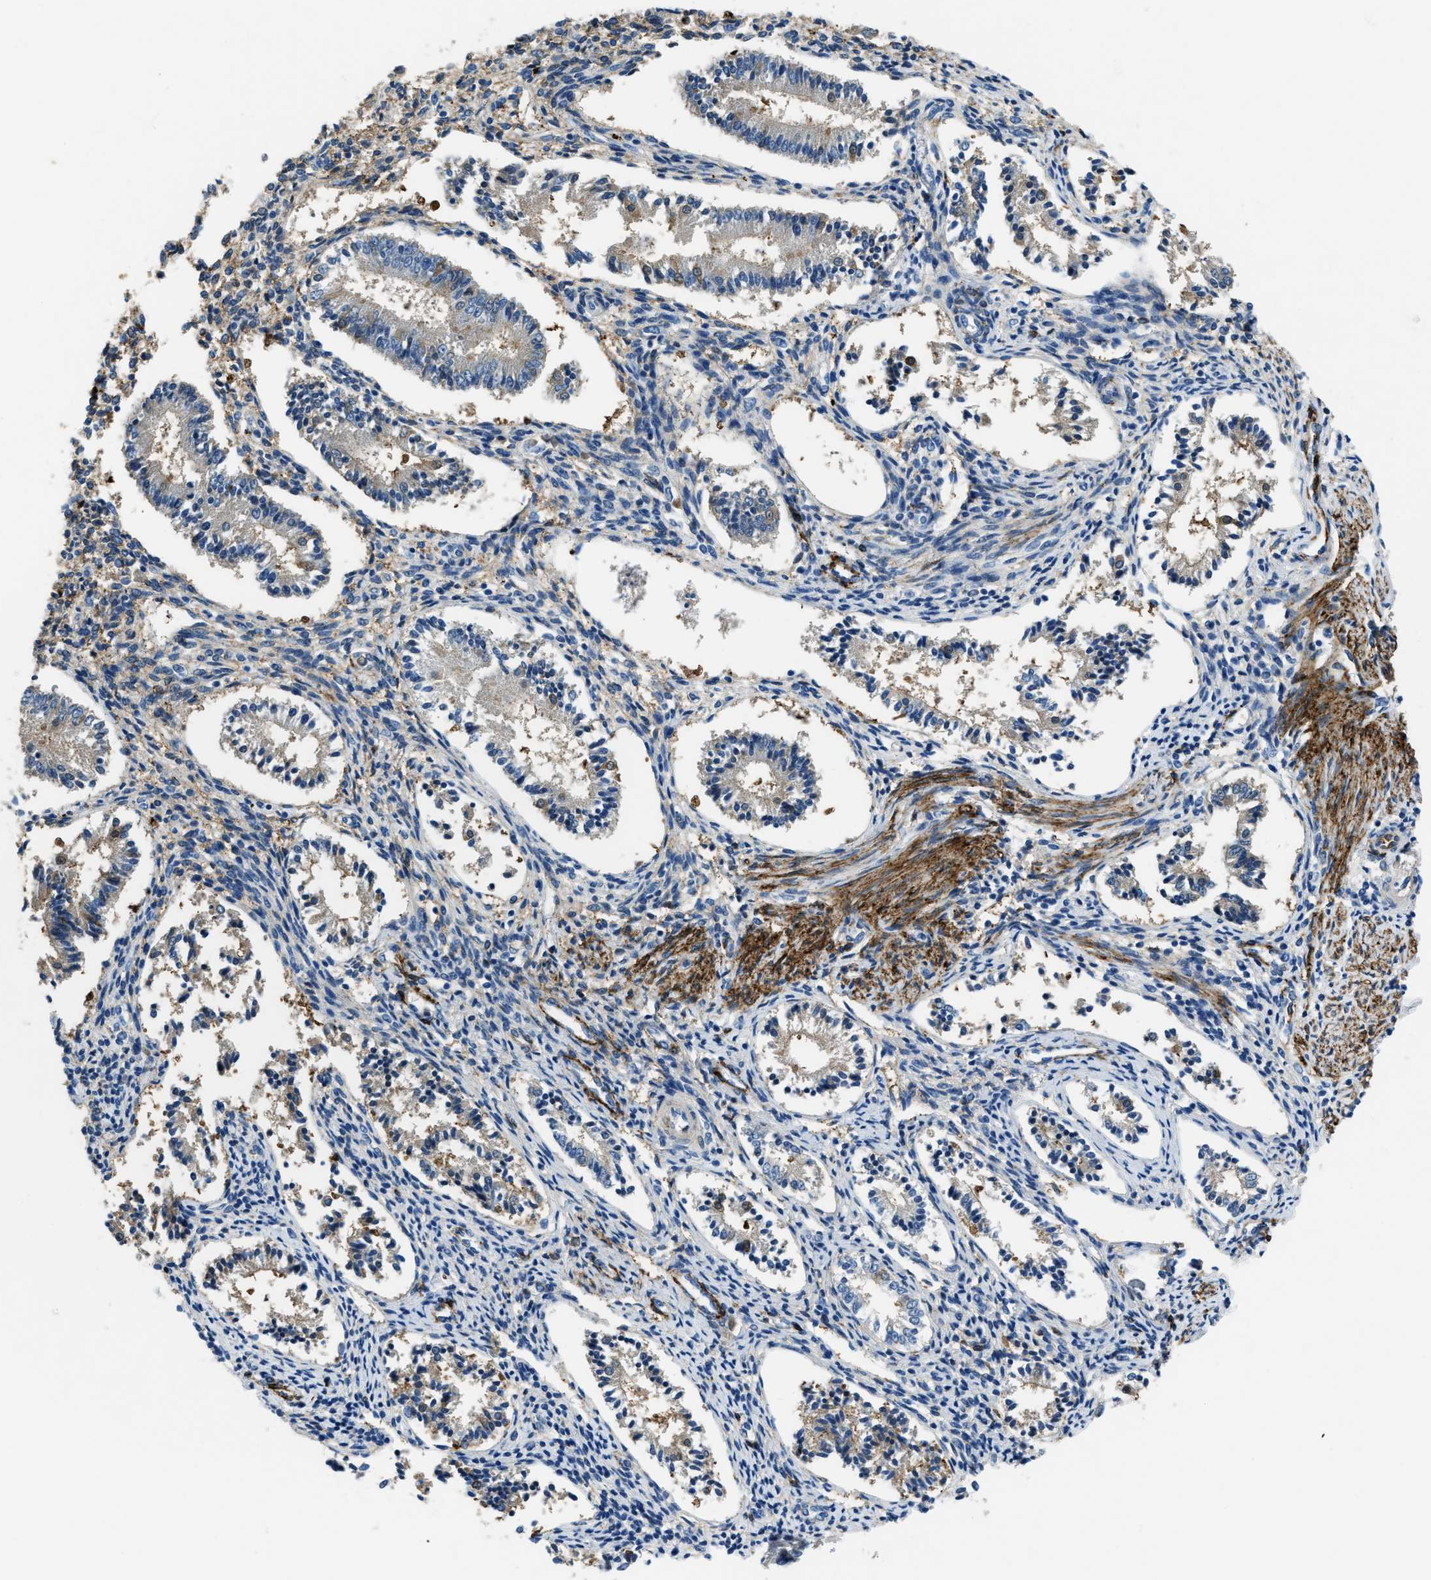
{"staining": {"intensity": "moderate", "quantity": "<25%", "location": "cytoplasmic/membranous"}, "tissue": "endometrium", "cell_type": "Cells in endometrial stroma", "image_type": "normal", "snomed": [{"axis": "morphology", "description": "Normal tissue, NOS"}, {"axis": "topography", "description": "Endometrium"}], "caption": "Immunohistochemistry (DAB) staining of benign human endometrium displays moderate cytoplasmic/membranous protein positivity in about <25% of cells in endometrial stroma. (brown staining indicates protein expression, while blue staining denotes nuclei).", "gene": "SPEG", "patient": {"sex": "female", "age": 42}}